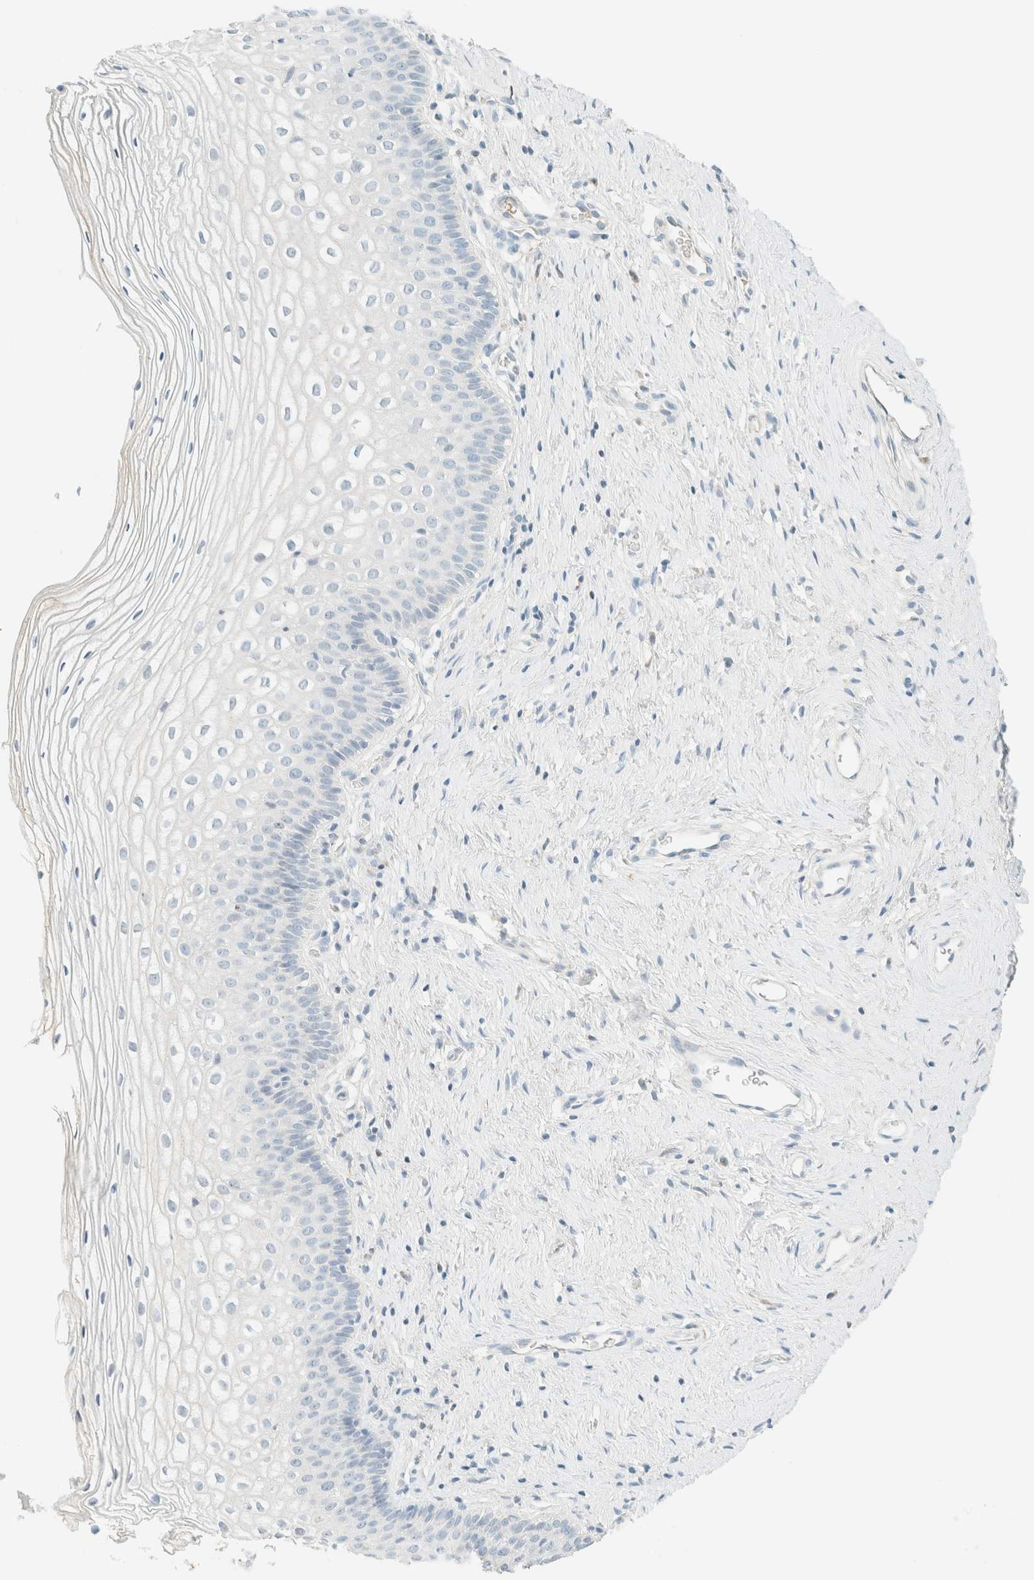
{"staining": {"intensity": "negative", "quantity": "none", "location": "none"}, "tissue": "cervix", "cell_type": "Squamous epithelial cells", "image_type": "normal", "snomed": [{"axis": "morphology", "description": "Normal tissue, NOS"}, {"axis": "topography", "description": "Cervix"}], "caption": "IHC of normal cervix reveals no positivity in squamous epithelial cells.", "gene": "GPA33", "patient": {"sex": "female", "age": 27}}